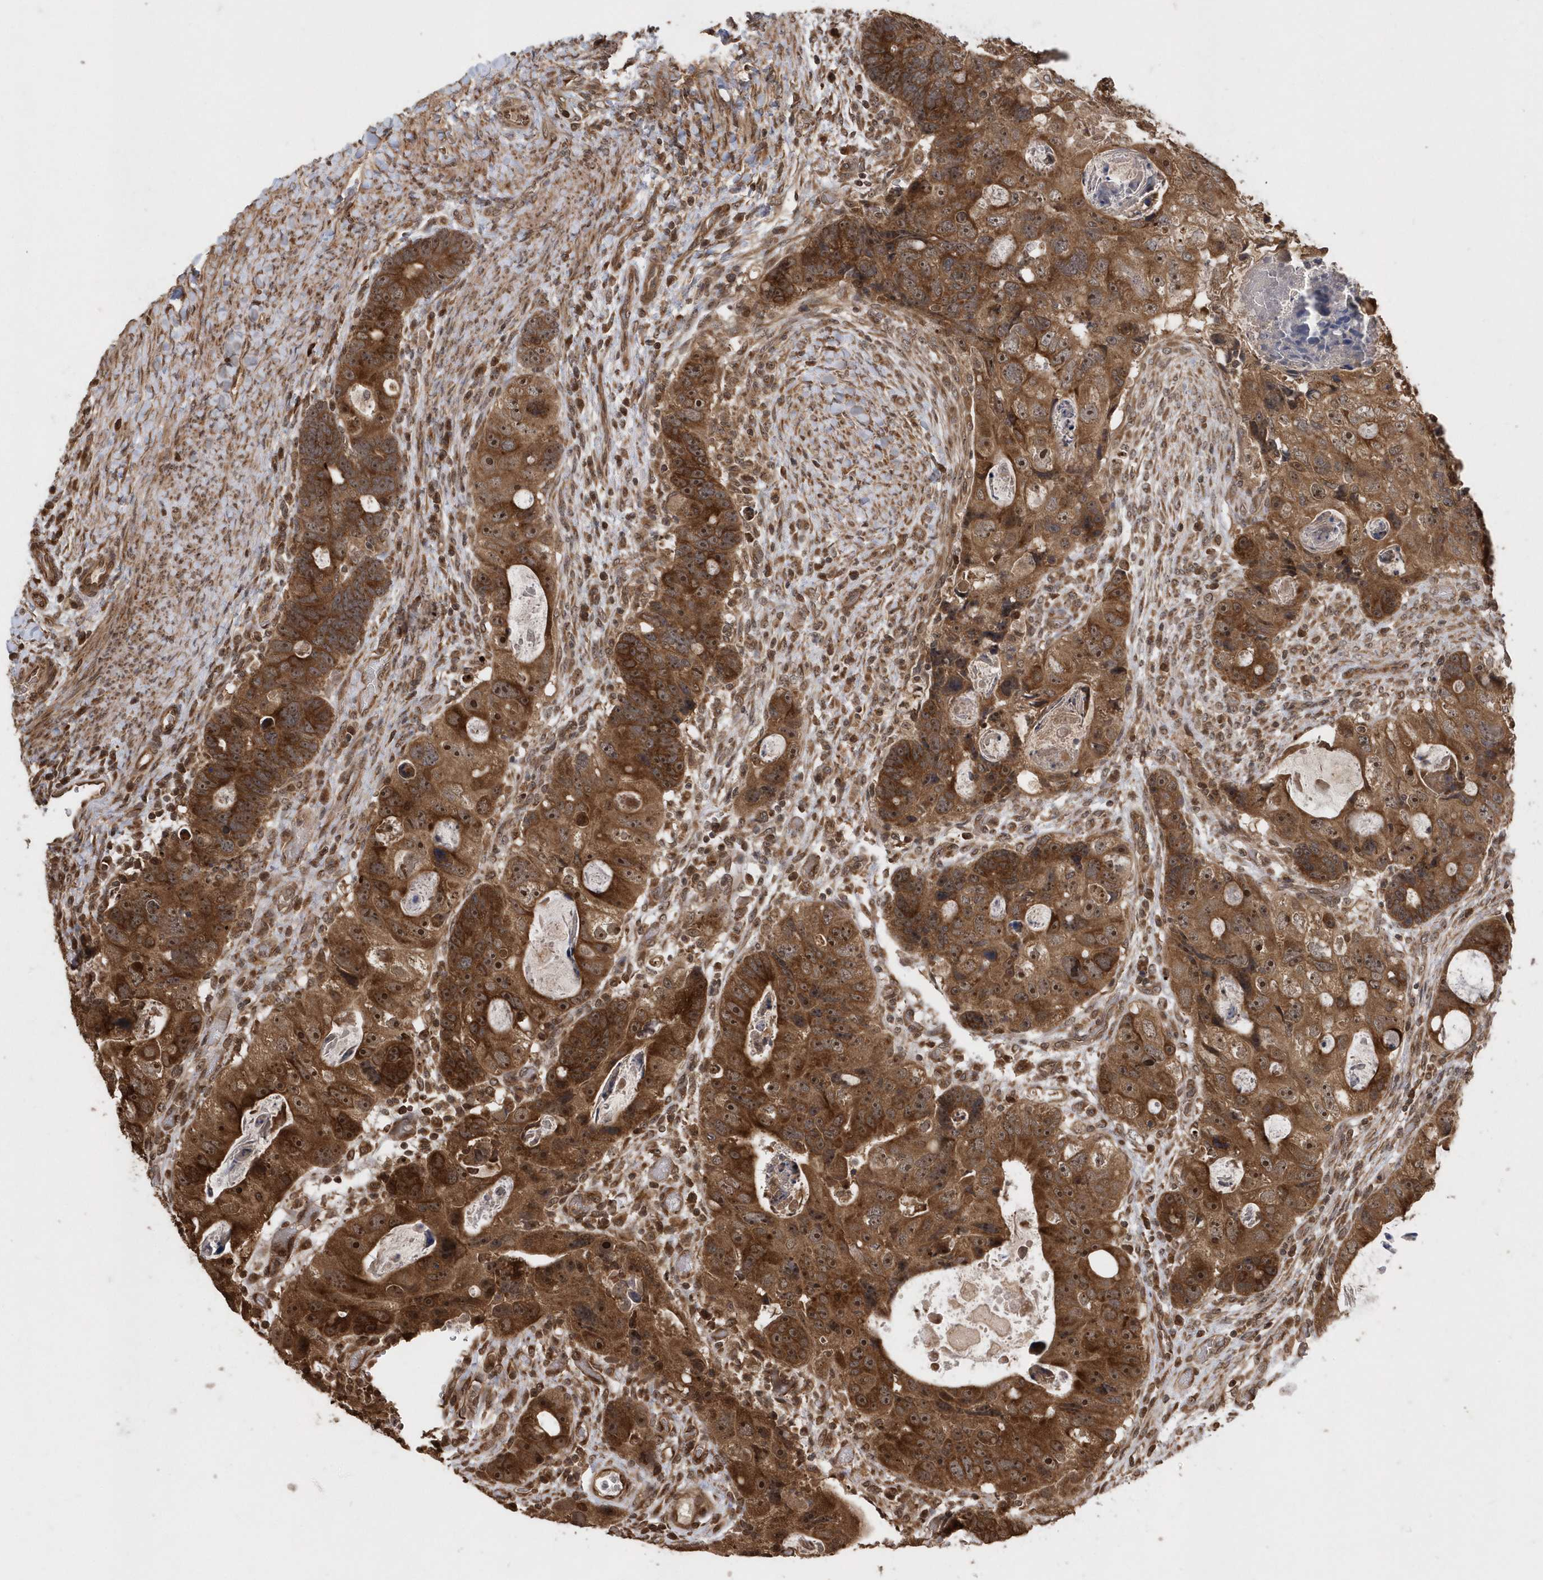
{"staining": {"intensity": "strong", "quantity": ">75%", "location": "cytoplasmic/membranous,nuclear"}, "tissue": "colorectal cancer", "cell_type": "Tumor cells", "image_type": "cancer", "snomed": [{"axis": "morphology", "description": "Adenocarcinoma, NOS"}, {"axis": "topography", "description": "Rectum"}], "caption": "A brown stain labels strong cytoplasmic/membranous and nuclear staining of a protein in colorectal cancer (adenocarcinoma) tumor cells. (Brightfield microscopy of DAB IHC at high magnification).", "gene": "WASHC5", "patient": {"sex": "male", "age": 59}}